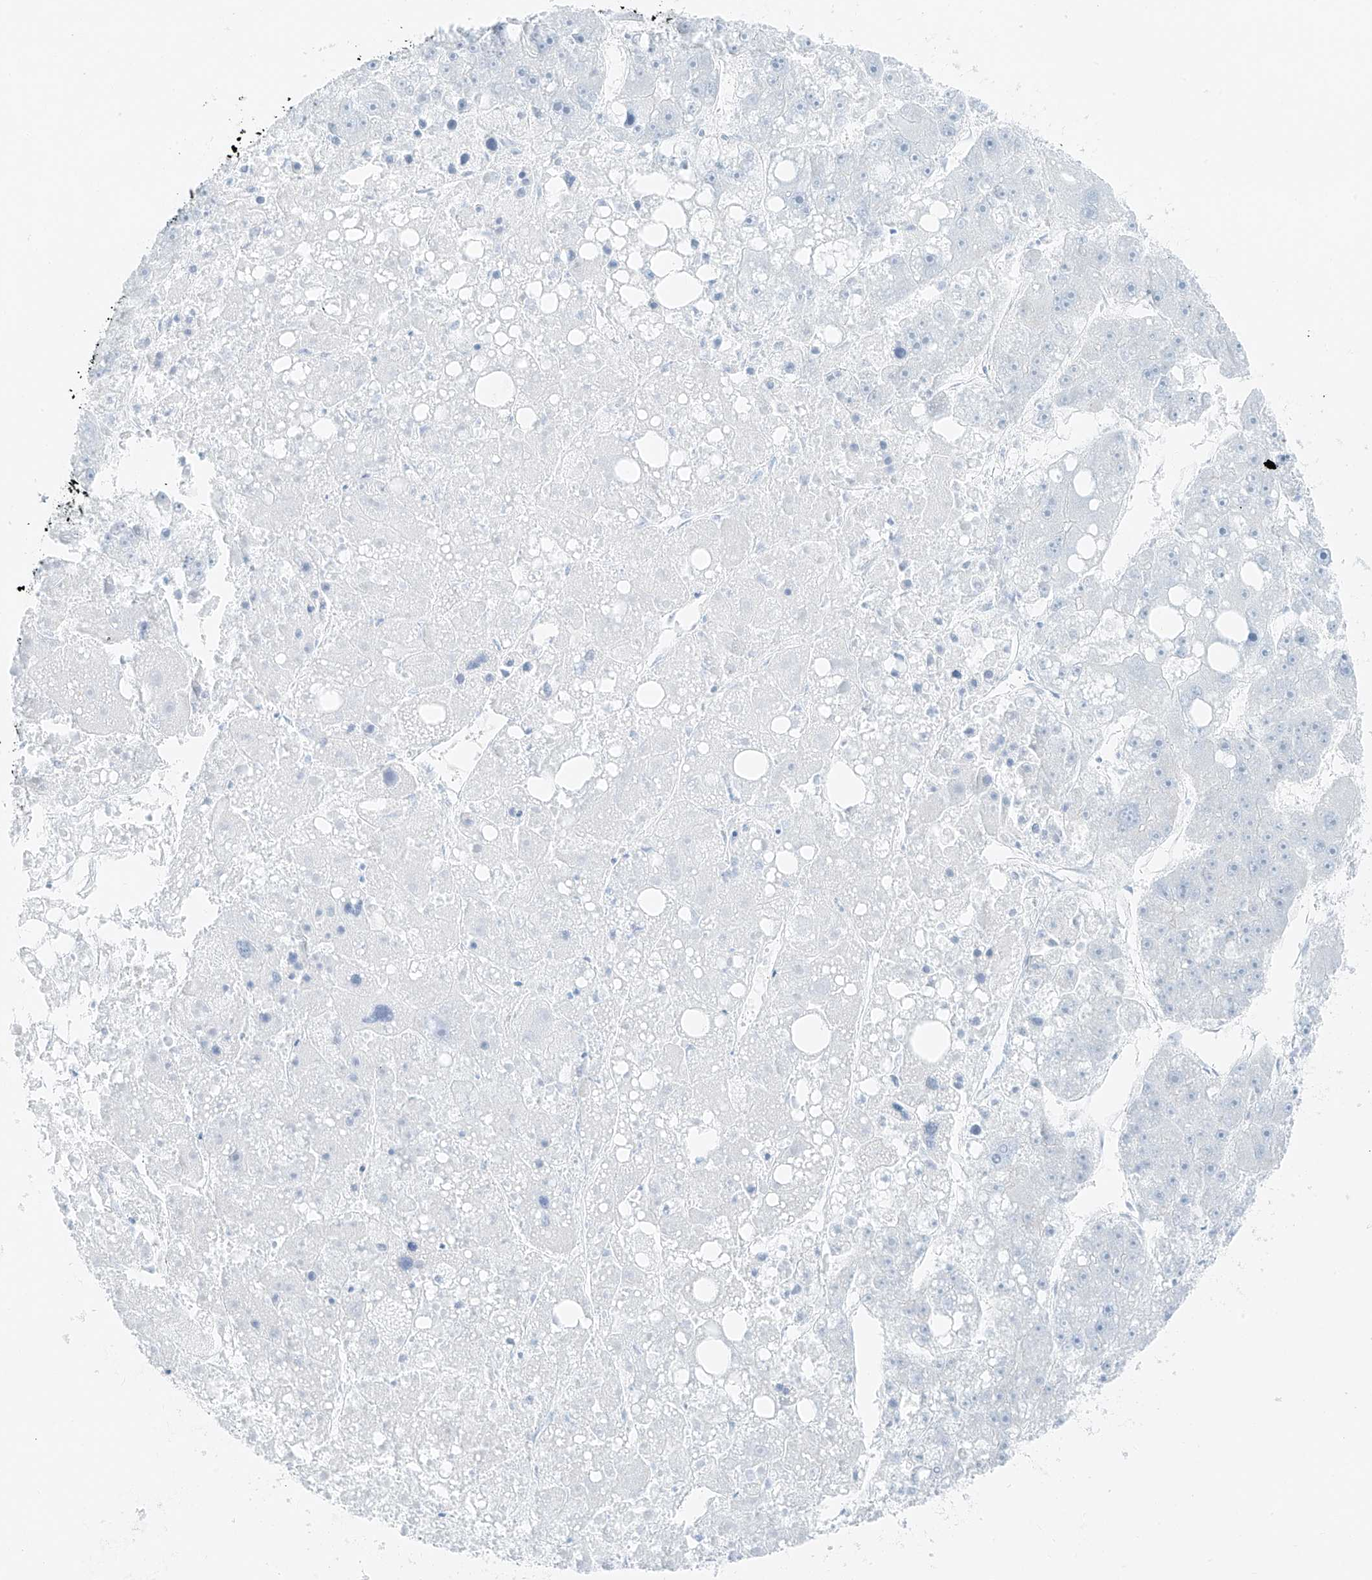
{"staining": {"intensity": "negative", "quantity": "none", "location": "none"}, "tissue": "liver cancer", "cell_type": "Tumor cells", "image_type": "cancer", "snomed": [{"axis": "morphology", "description": "Carcinoma, Hepatocellular, NOS"}, {"axis": "topography", "description": "Liver"}], "caption": "Immunohistochemical staining of liver cancer displays no significant staining in tumor cells.", "gene": "SMCP", "patient": {"sex": "female", "age": 61}}